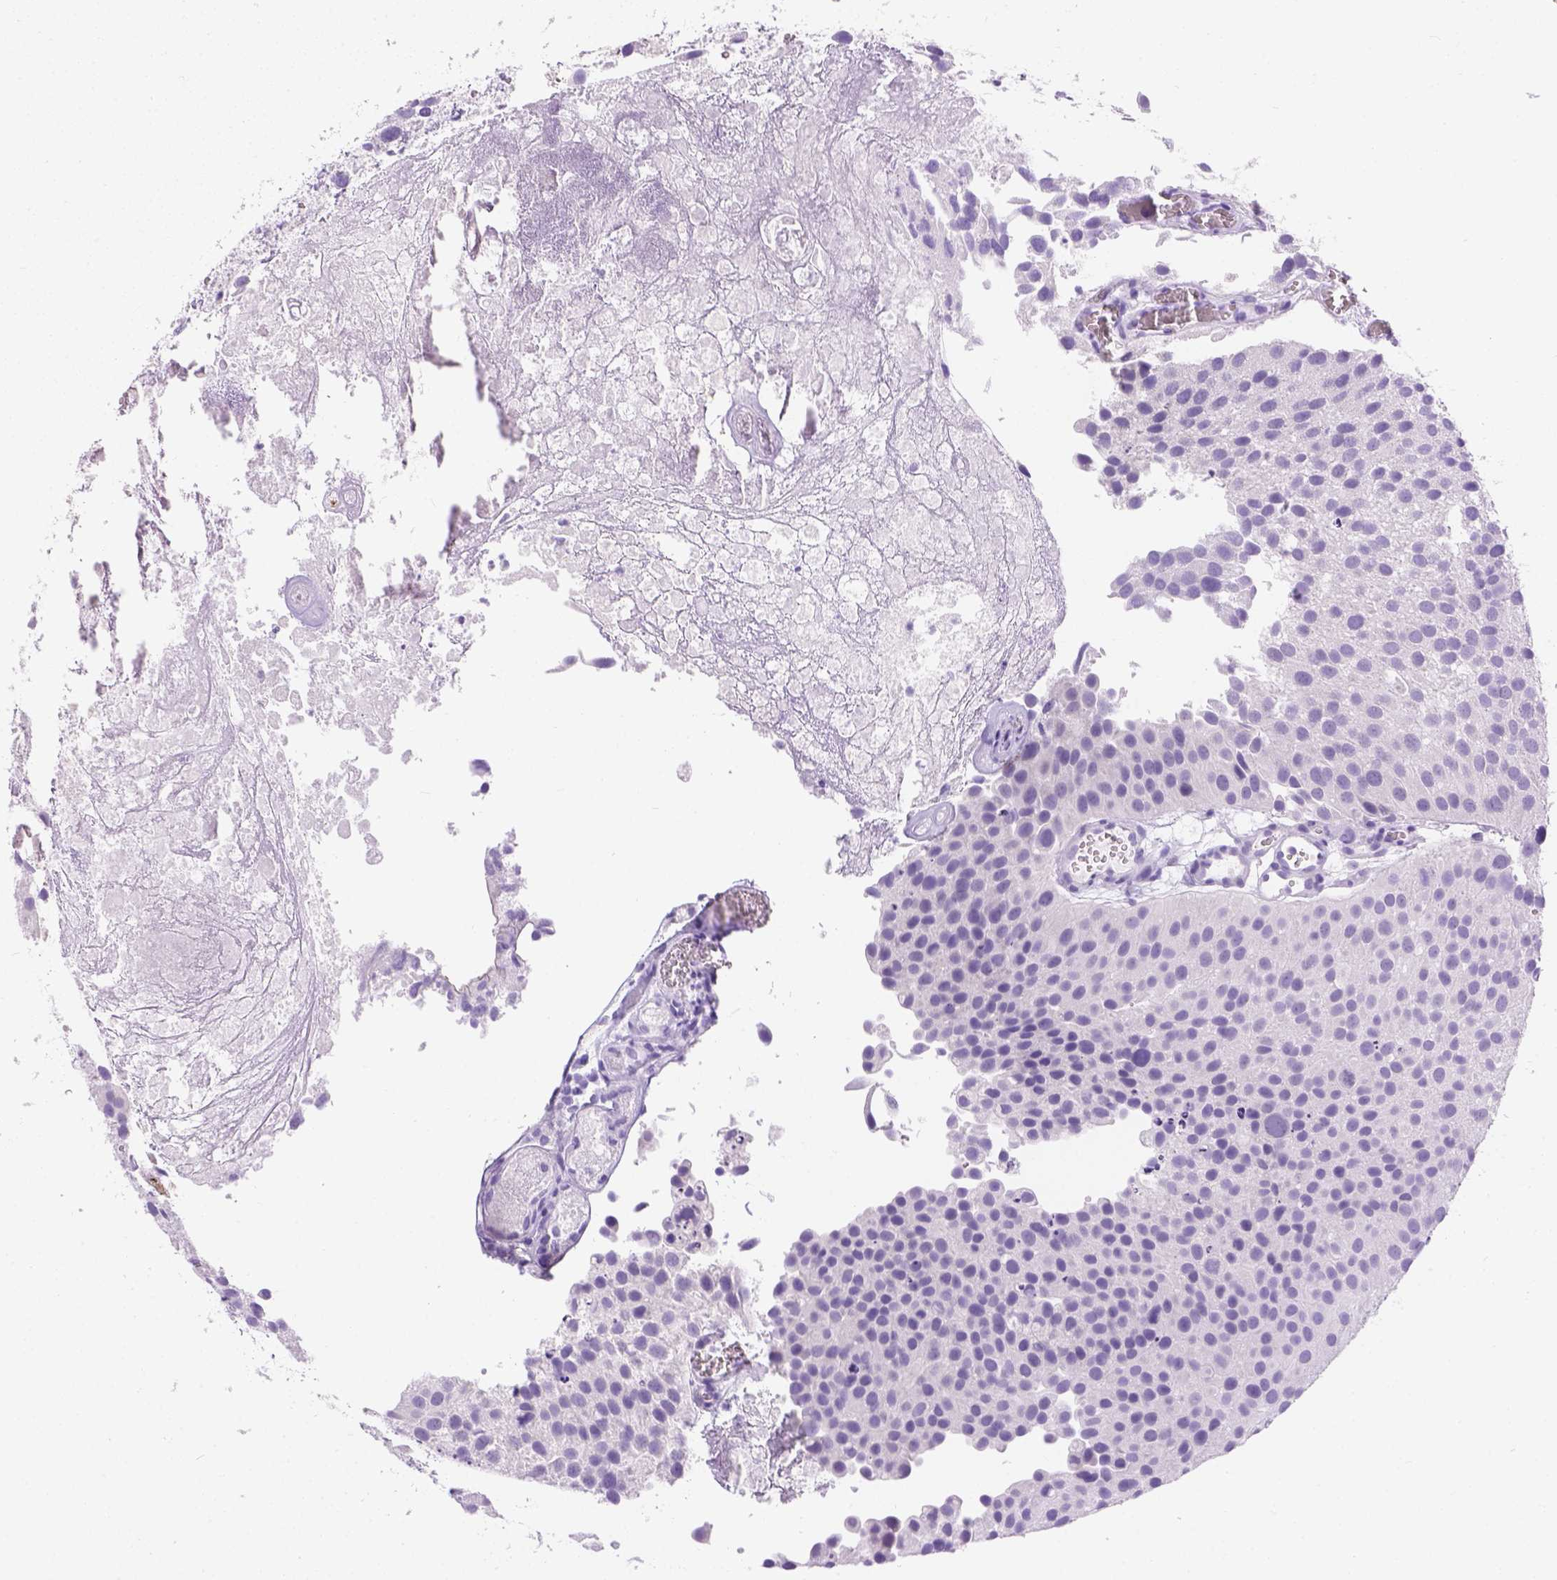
{"staining": {"intensity": "negative", "quantity": "none", "location": "none"}, "tissue": "urothelial cancer", "cell_type": "Tumor cells", "image_type": "cancer", "snomed": [{"axis": "morphology", "description": "Urothelial carcinoma, Low grade"}, {"axis": "topography", "description": "Urinary bladder"}], "caption": "The image reveals no significant positivity in tumor cells of low-grade urothelial carcinoma.", "gene": "TMEM38A", "patient": {"sex": "female", "age": 69}}